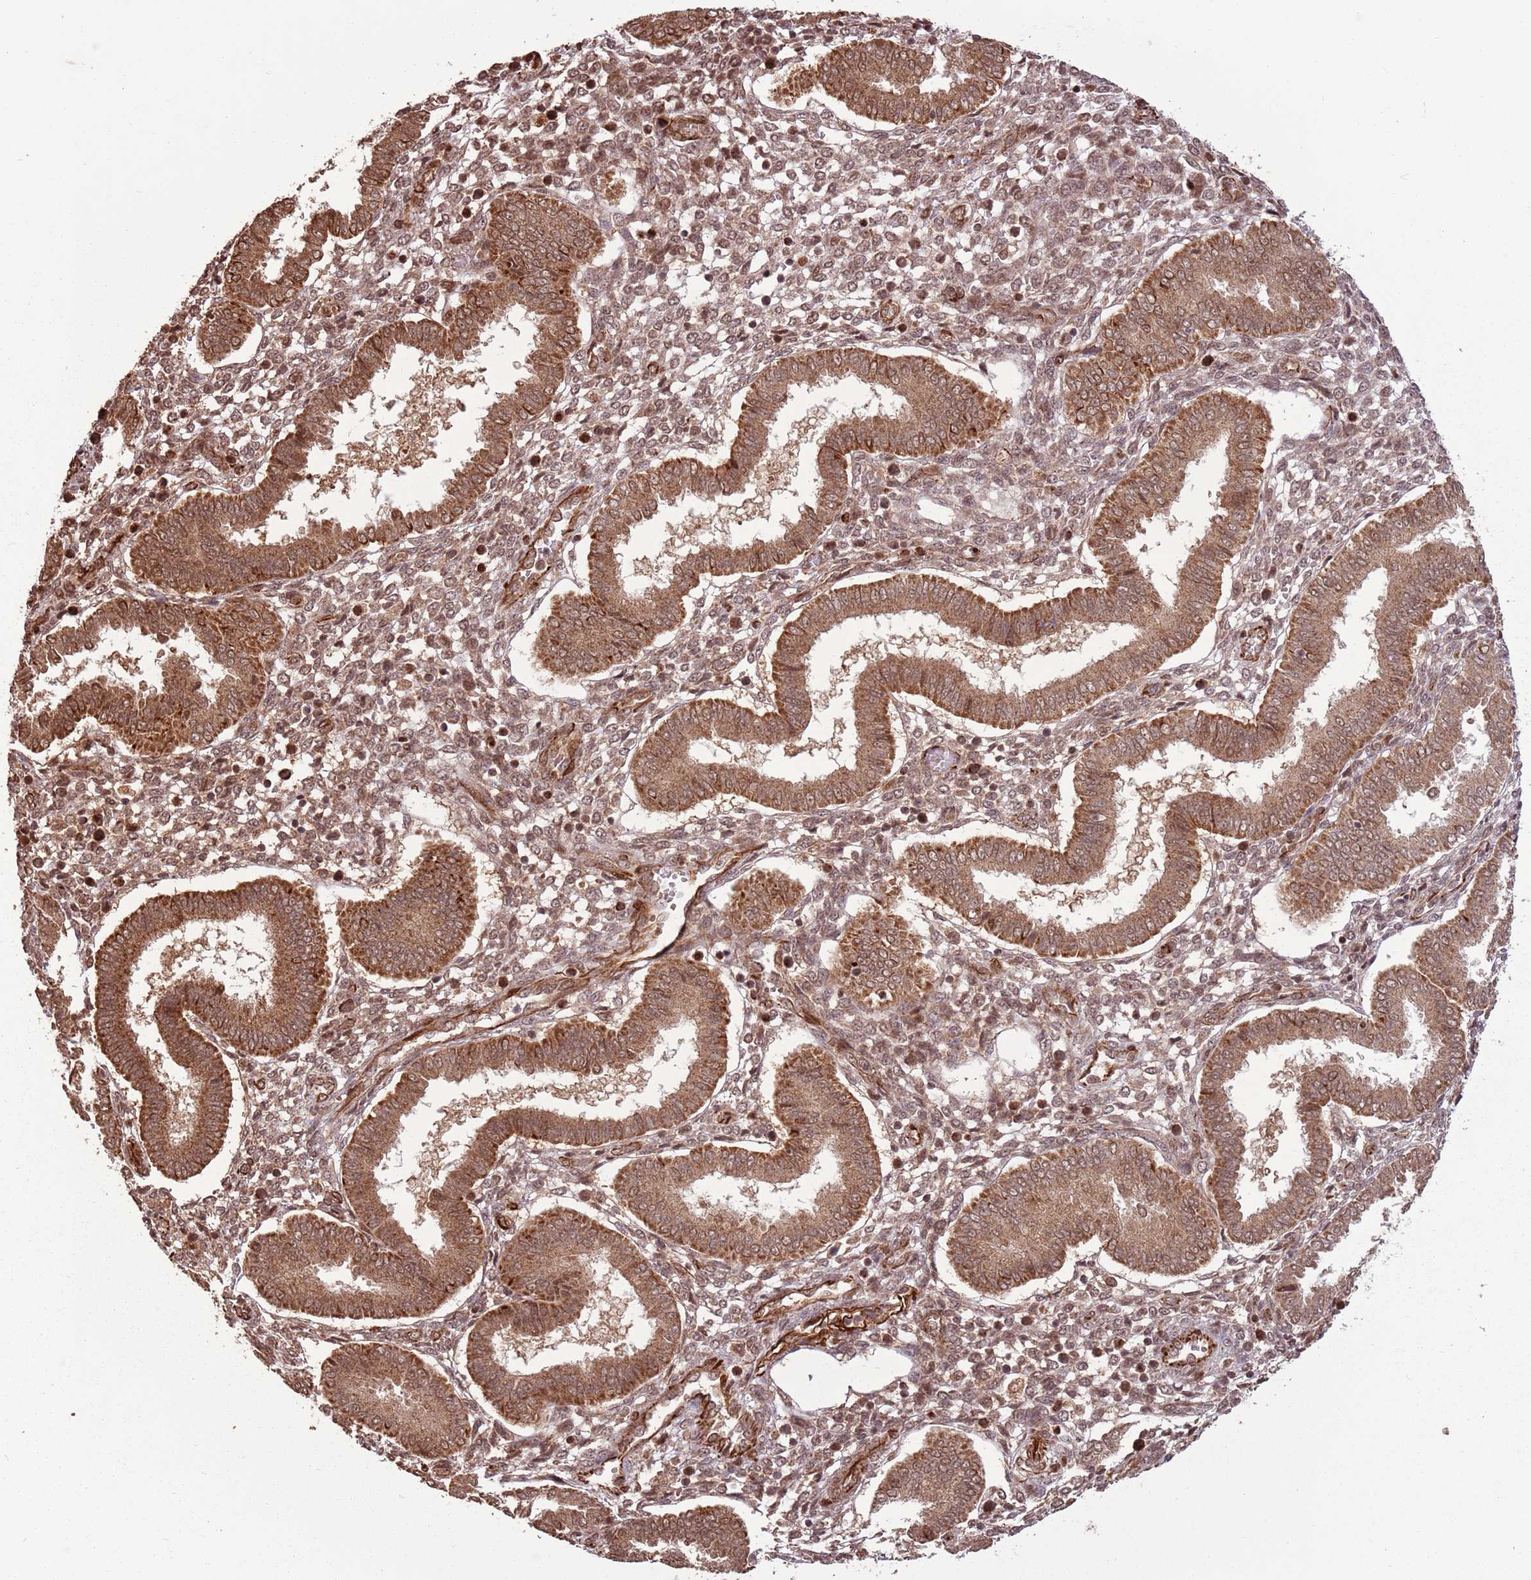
{"staining": {"intensity": "moderate", "quantity": ">75%", "location": "cytoplasmic/membranous,nuclear"}, "tissue": "endometrium", "cell_type": "Cells in endometrial stroma", "image_type": "normal", "snomed": [{"axis": "morphology", "description": "Normal tissue, NOS"}, {"axis": "topography", "description": "Endometrium"}], "caption": "Immunohistochemical staining of unremarkable human endometrium demonstrates moderate cytoplasmic/membranous,nuclear protein positivity in approximately >75% of cells in endometrial stroma. (DAB IHC with brightfield microscopy, high magnification).", "gene": "ADAMTS3", "patient": {"sex": "female", "age": 24}}